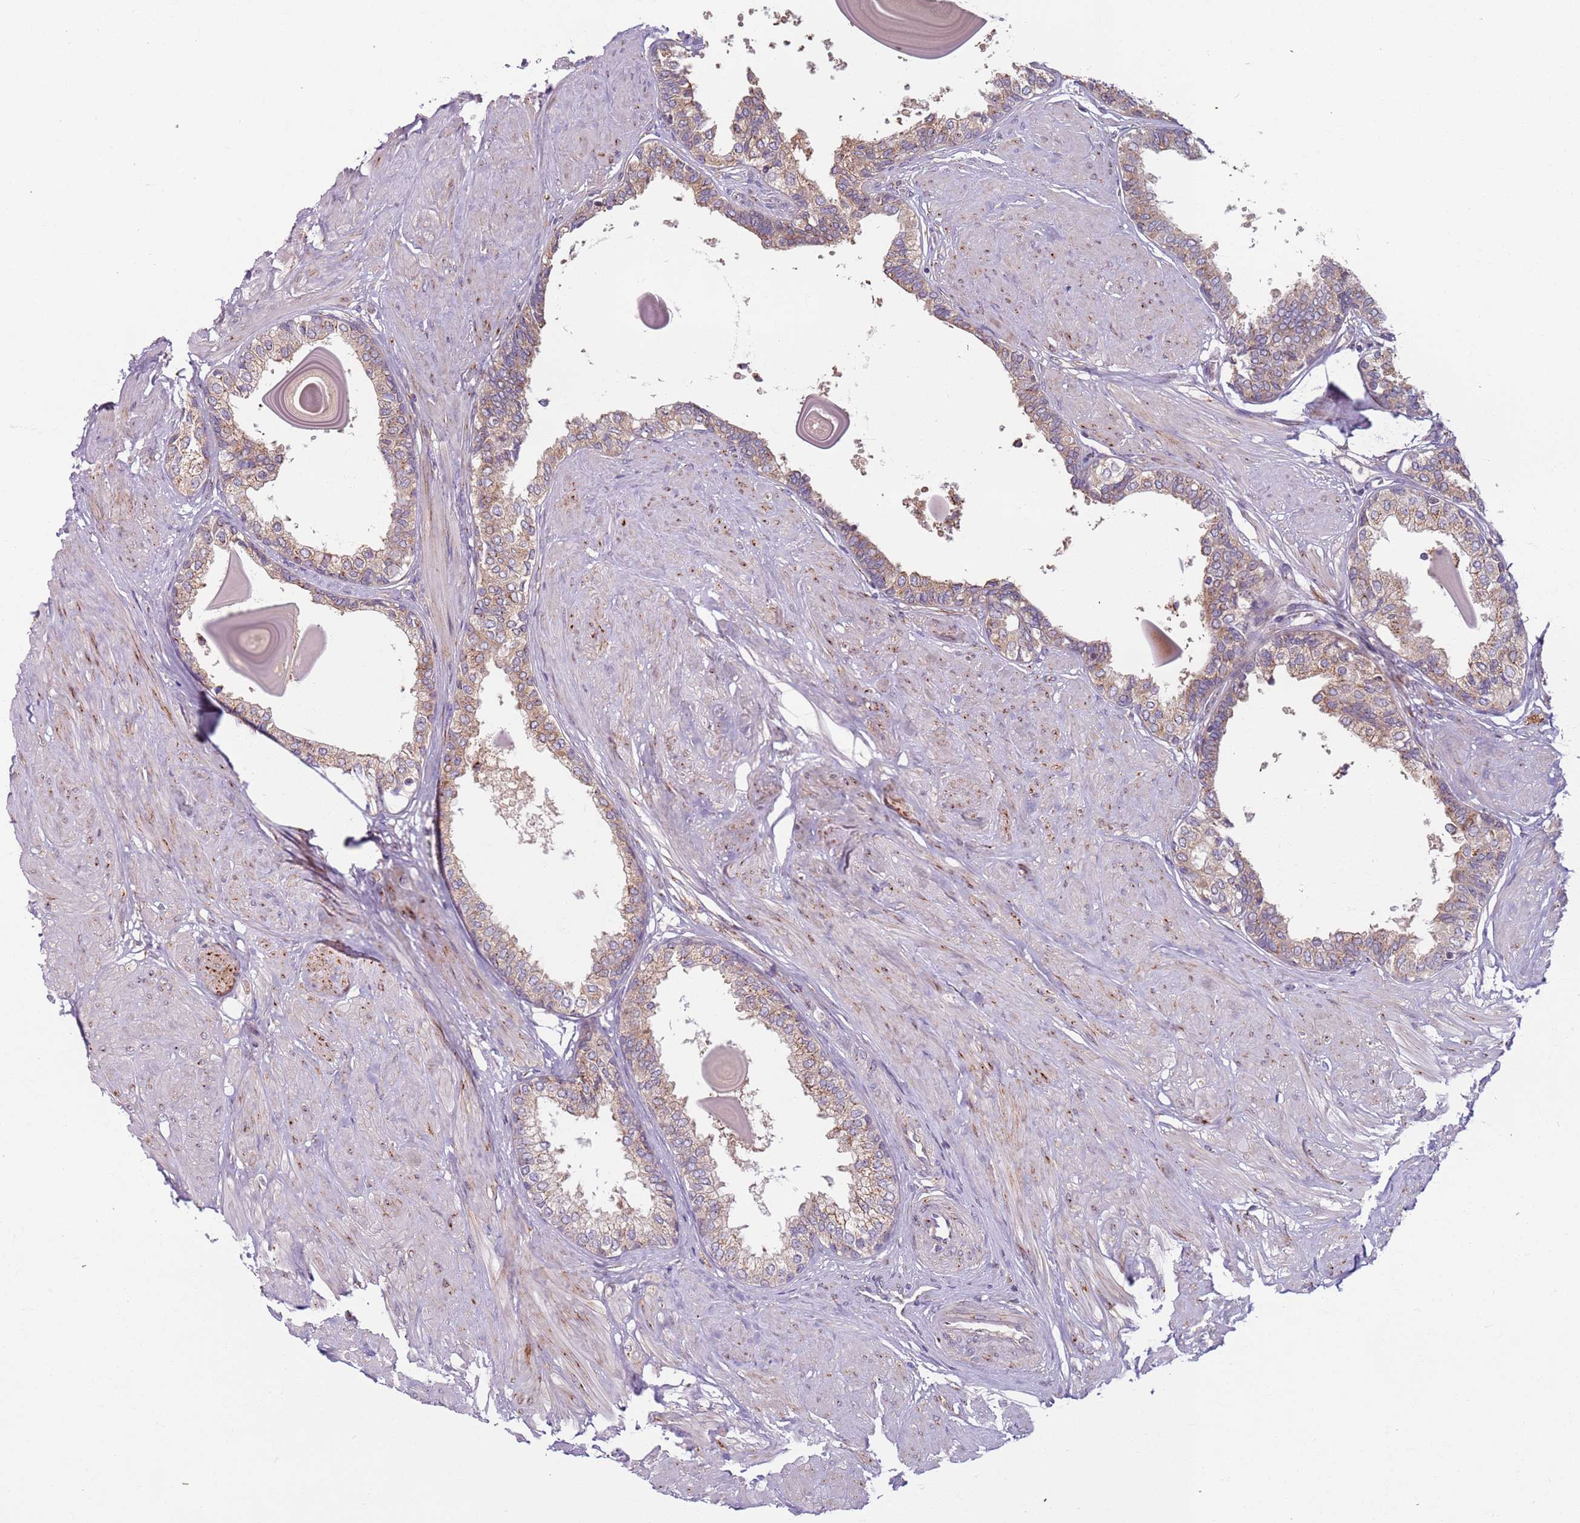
{"staining": {"intensity": "strong", "quantity": "25%-75%", "location": "cytoplasmic/membranous"}, "tissue": "prostate", "cell_type": "Glandular cells", "image_type": "normal", "snomed": [{"axis": "morphology", "description": "Normal tissue, NOS"}, {"axis": "topography", "description": "Prostate"}], "caption": "Immunohistochemistry (IHC) image of normal prostate: human prostate stained using immunohistochemistry (IHC) exhibits high levels of strong protein expression localized specifically in the cytoplasmic/membranous of glandular cells, appearing as a cytoplasmic/membranous brown color.", "gene": "AKTIP", "patient": {"sex": "male", "age": 48}}